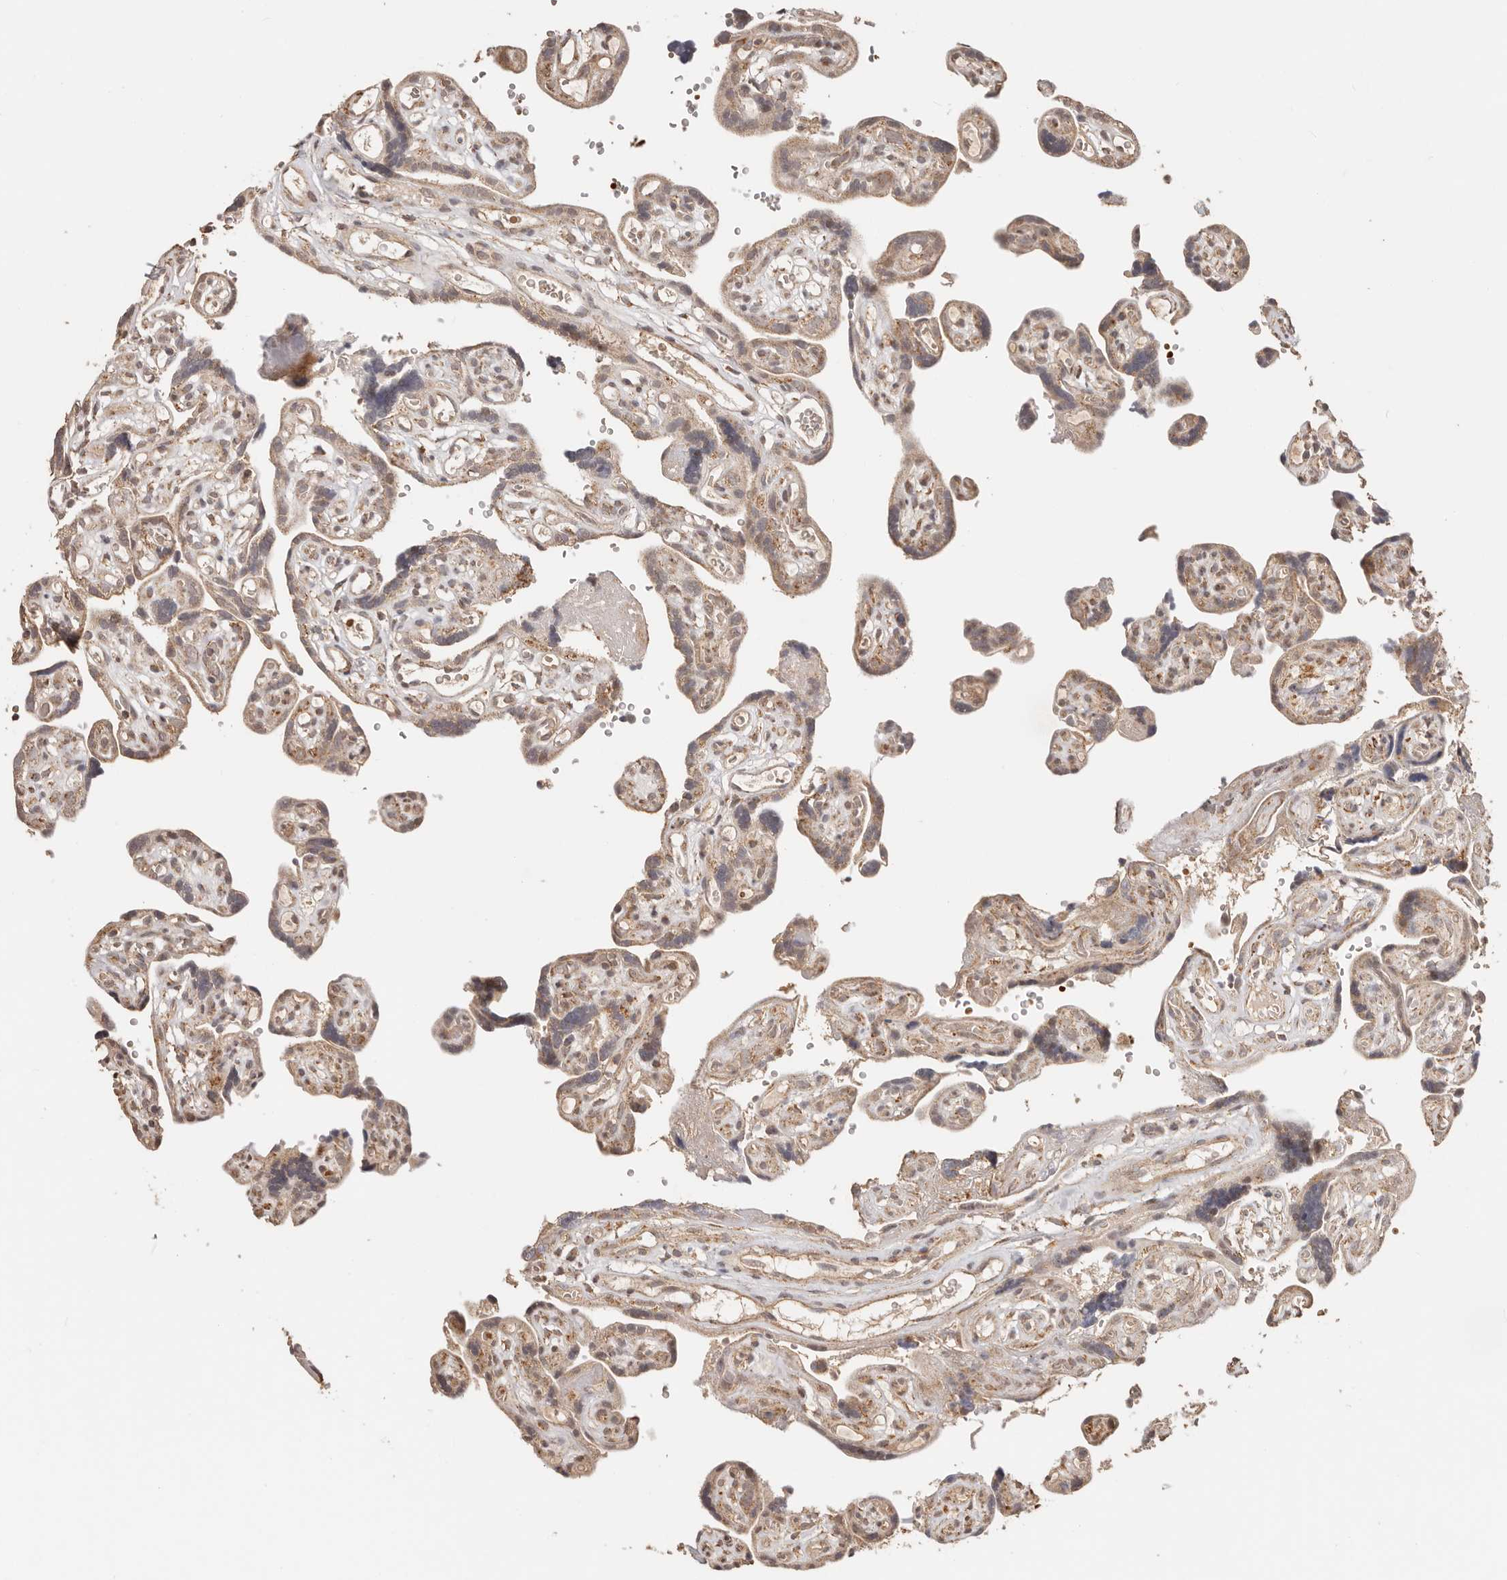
{"staining": {"intensity": "moderate", "quantity": ">75%", "location": "cytoplasmic/membranous"}, "tissue": "placenta", "cell_type": "Decidual cells", "image_type": "normal", "snomed": [{"axis": "morphology", "description": "Normal tissue, NOS"}, {"axis": "topography", "description": "Placenta"}], "caption": "High-power microscopy captured an IHC photomicrograph of unremarkable placenta, revealing moderate cytoplasmic/membranous positivity in approximately >75% of decidual cells. (IHC, brightfield microscopy, high magnification).", "gene": "NDUFB11", "patient": {"sex": "female", "age": 30}}